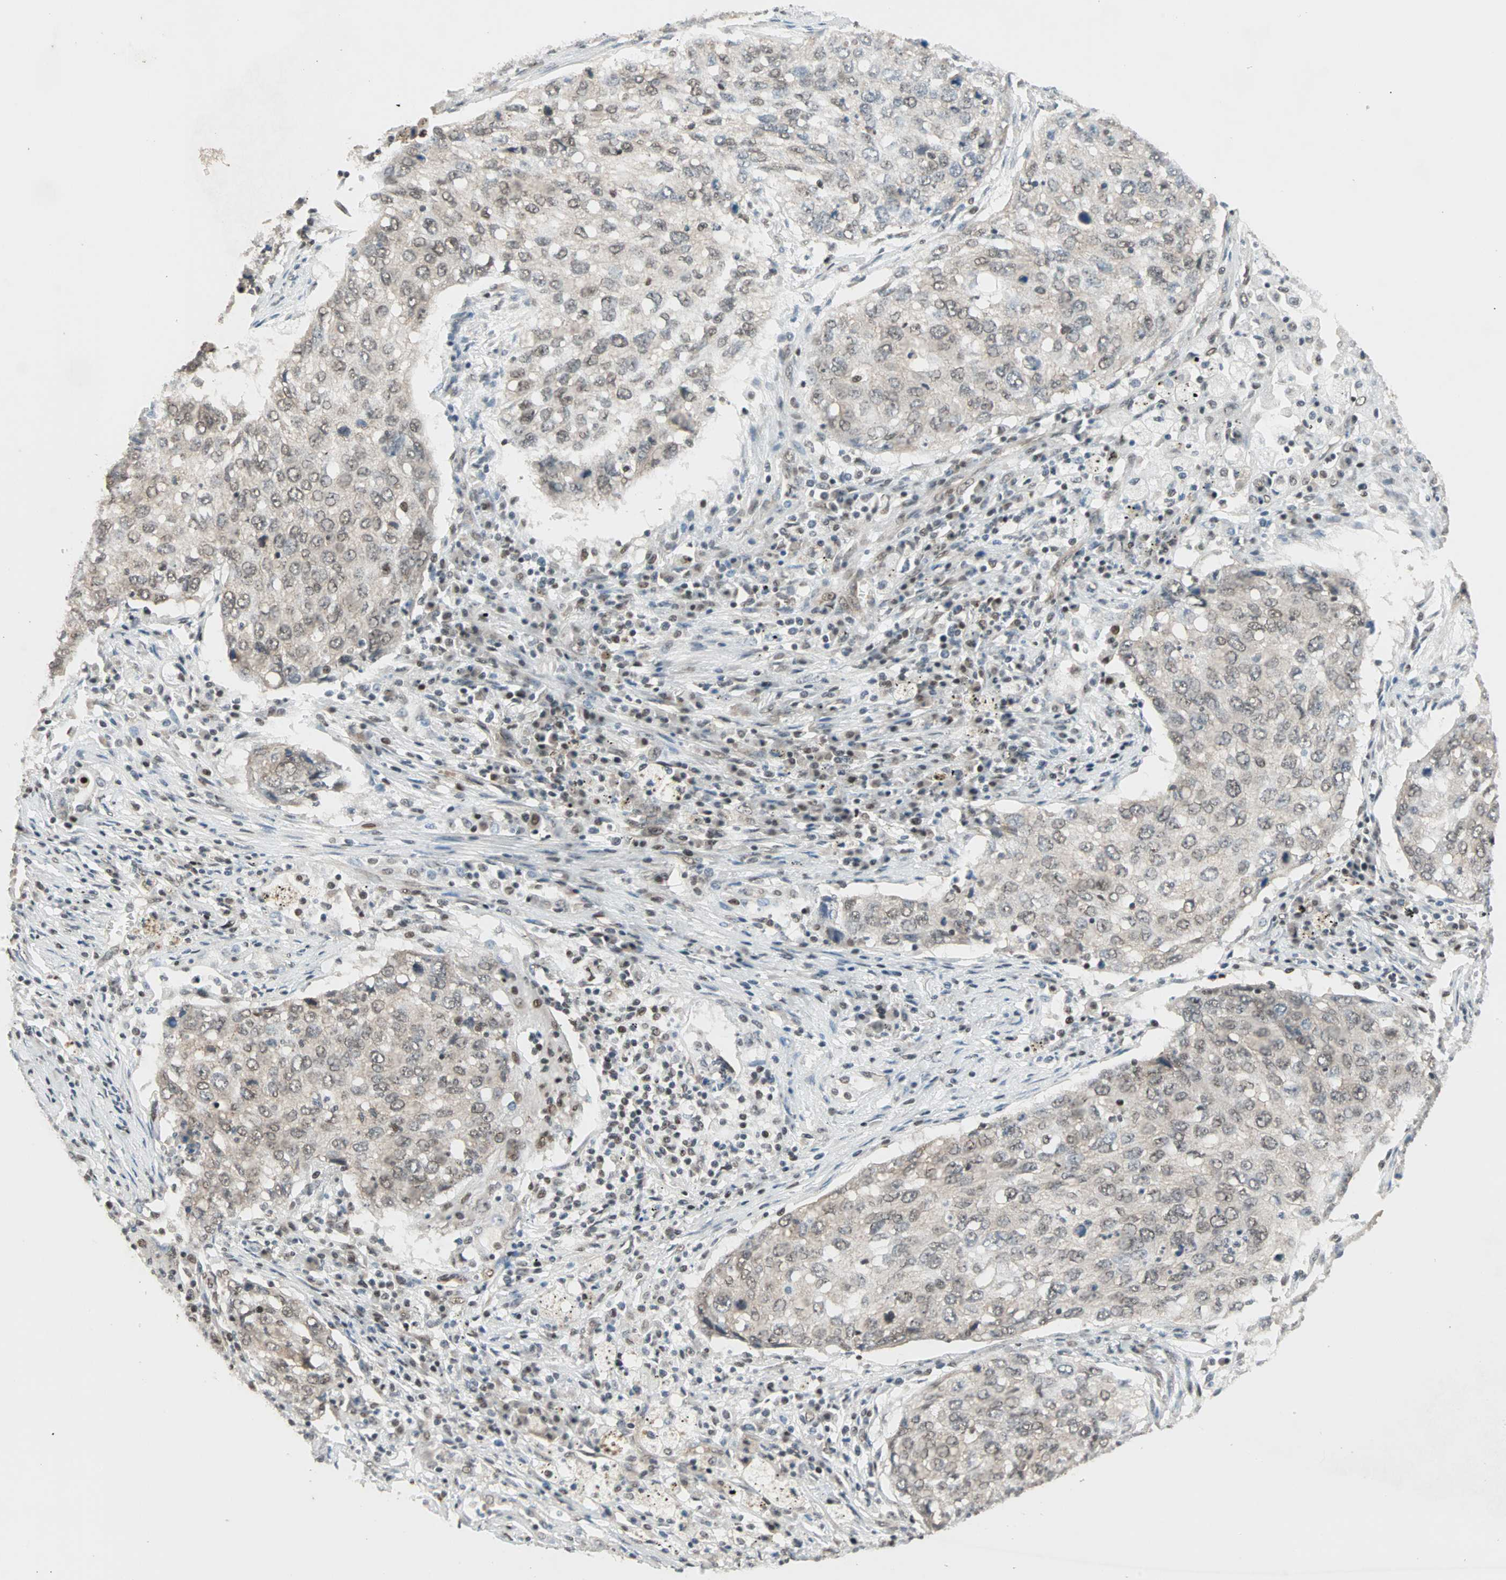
{"staining": {"intensity": "weak", "quantity": "25%-75%", "location": "nuclear"}, "tissue": "lung cancer", "cell_type": "Tumor cells", "image_type": "cancer", "snomed": [{"axis": "morphology", "description": "Squamous cell carcinoma, NOS"}, {"axis": "topography", "description": "Lung"}], "caption": "IHC staining of lung cancer, which reveals low levels of weak nuclear expression in about 25%-75% of tumor cells indicating weak nuclear protein staining. The staining was performed using DAB (3,3'-diaminobenzidine) (brown) for protein detection and nuclei were counterstained in hematoxylin (blue).", "gene": "DAZAP1", "patient": {"sex": "female", "age": 63}}